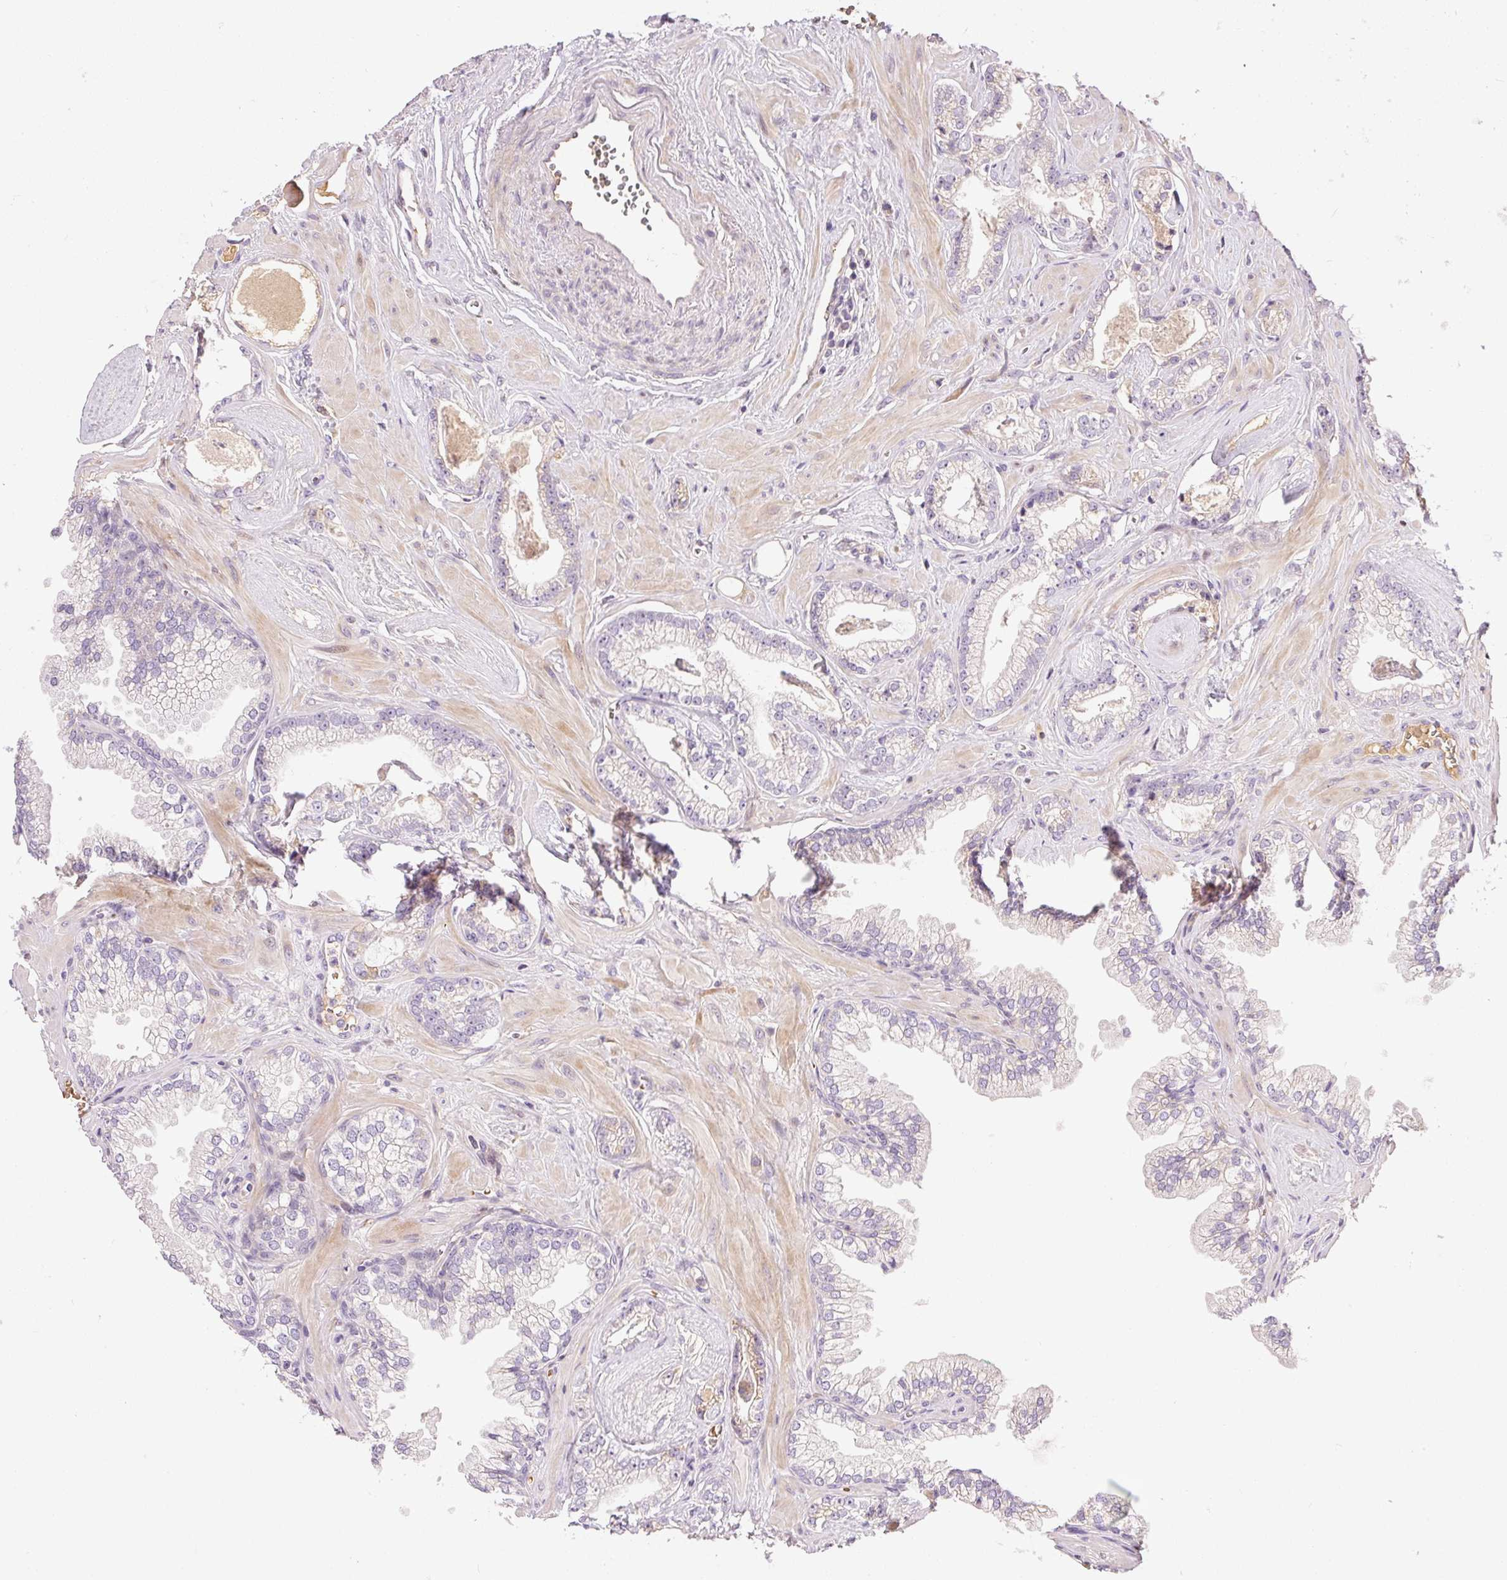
{"staining": {"intensity": "negative", "quantity": "none", "location": "none"}, "tissue": "prostate cancer", "cell_type": "Tumor cells", "image_type": "cancer", "snomed": [{"axis": "morphology", "description": "Adenocarcinoma, Low grade"}, {"axis": "topography", "description": "Prostate"}], "caption": "The immunohistochemistry (IHC) image has no significant staining in tumor cells of prostate cancer (low-grade adenocarcinoma) tissue. (Brightfield microscopy of DAB immunohistochemistry (IHC) at high magnification).", "gene": "CMTM8", "patient": {"sex": "male", "age": 60}}